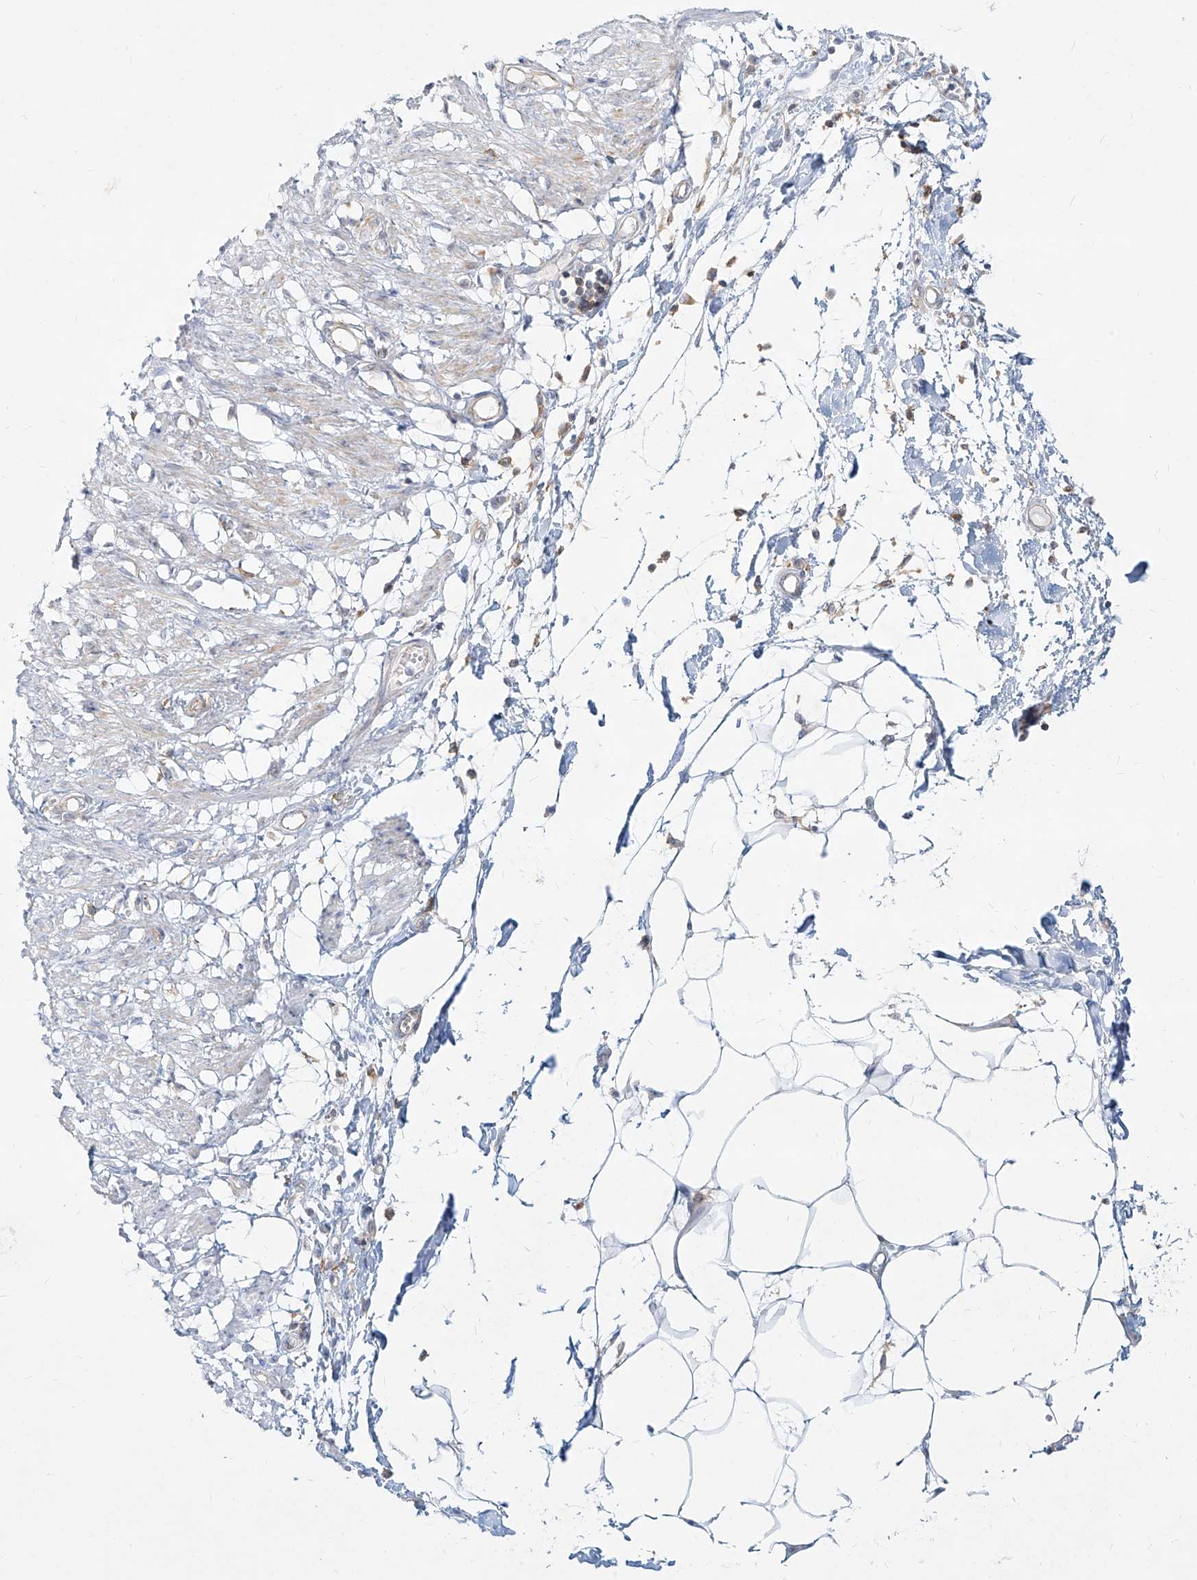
{"staining": {"intensity": "moderate", "quantity": "25%-75%", "location": "cytoplasmic/membranous"}, "tissue": "smooth muscle", "cell_type": "Smooth muscle cells", "image_type": "normal", "snomed": [{"axis": "morphology", "description": "Normal tissue, NOS"}, {"axis": "morphology", "description": "Adenocarcinoma, NOS"}, {"axis": "topography", "description": "Smooth muscle"}, {"axis": "topography", "description": "Colon"}], "caption": "A brown stain highlights moderate cytoplasmic/membranous positivity of a protein in smooth muscle cells of unremarkable human smooth muscle. The staining was performed using DAB (3,3'-diaminobenzidine) to visualize the protein expression in brown, while the nuclei were stained in blue with hematoxylin (Magnification: 20x).", "gene": "SLC2A12", "patient": {"sex": "male", "age": 14}}